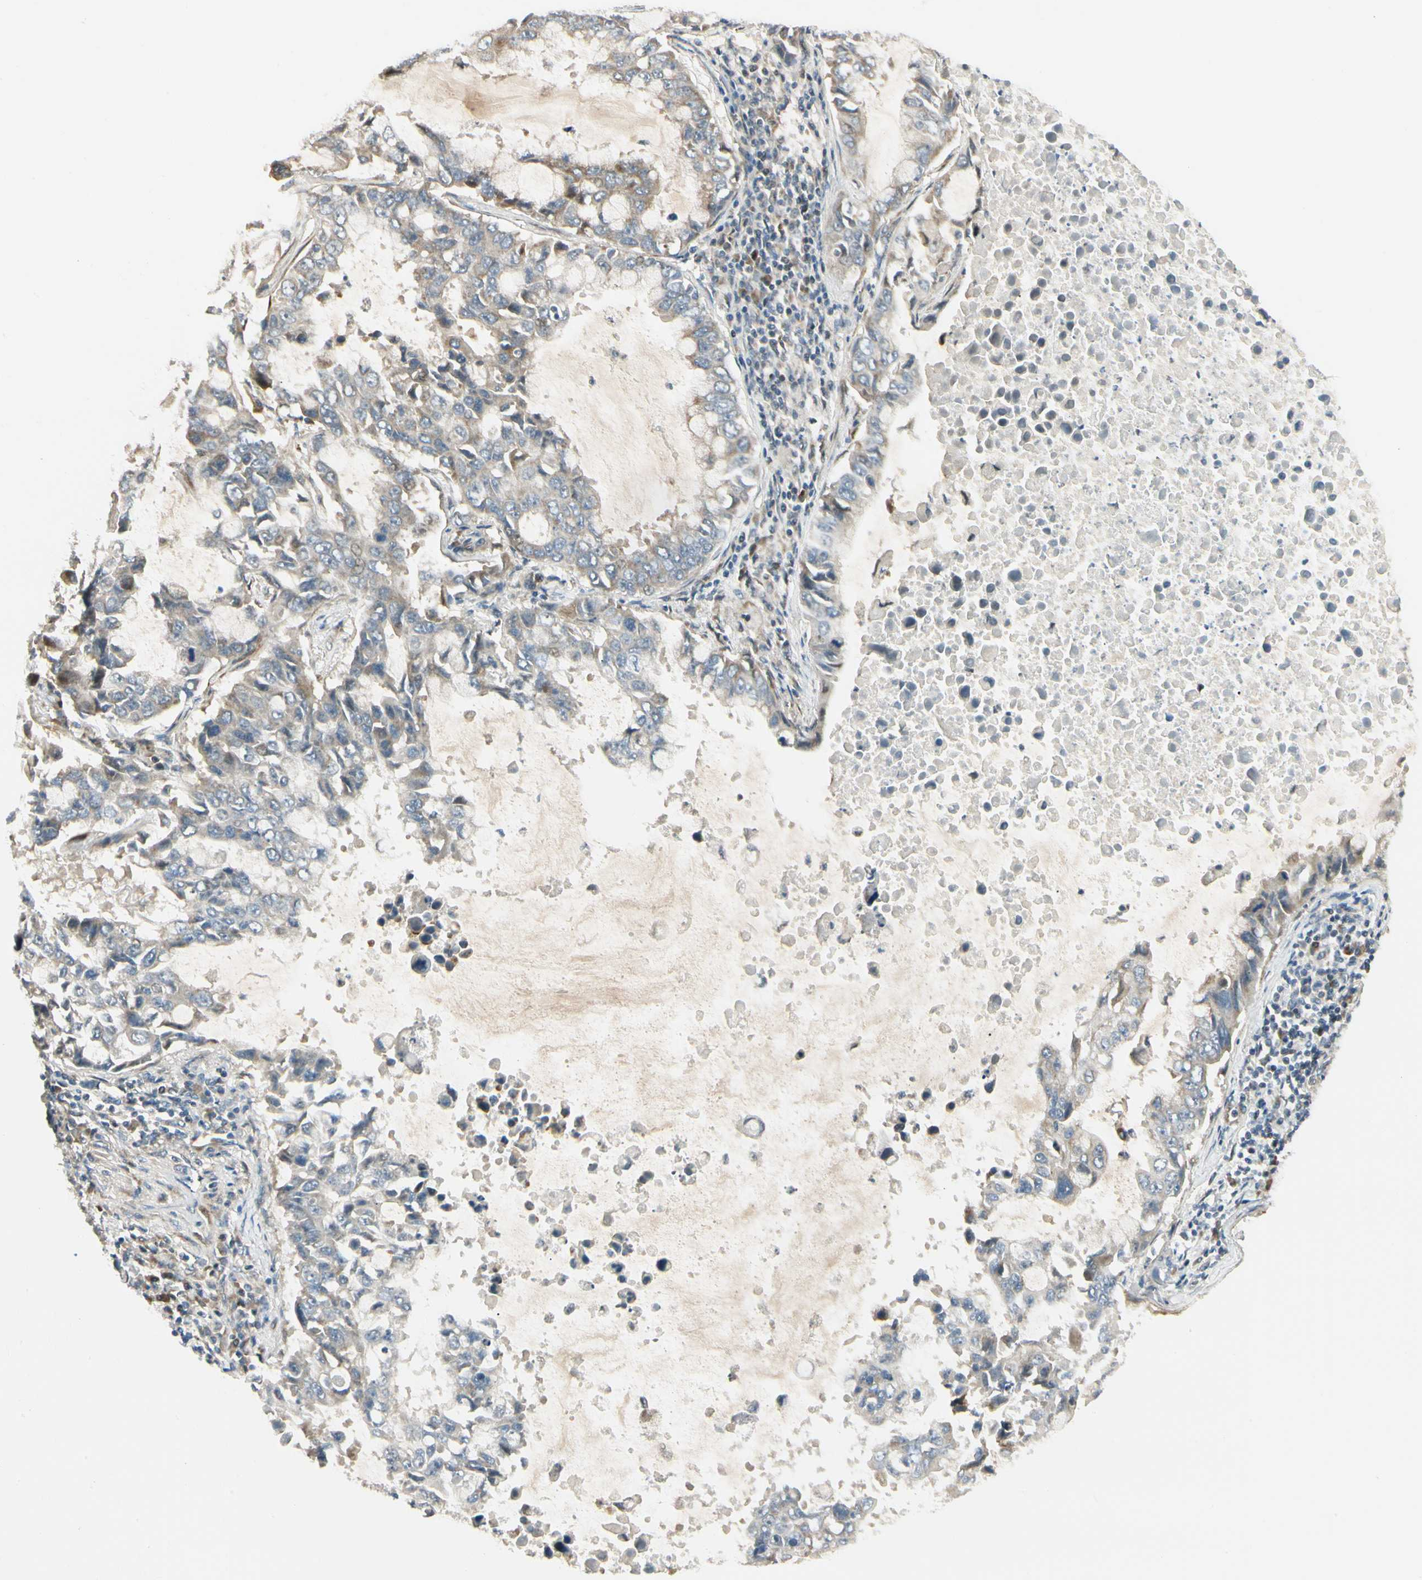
{"staining": {"intensity": "weak", "quantity": ">75%", "location": "cytoplasmic/membranous"}, "tissue": "lung cancer", "cell_type": "Tumor cells", "image_type": "cancer", "snomed": [{"axis": "morphology", "description": "Adenocarcinoma, NOS"}, {"axis": "topography", "description": "Lung"}], "caption": "This image displays adenocarcinoma (lung) stained with immunohistochemistry (IHC) to label a protein in brown. The cytoplasmic/membranous of tumor cells show weak positivity for the protein. Nuclei are counter-stained blue.", "gene": "P4HA3", "patient": {"sex": "male", "age": 64}}